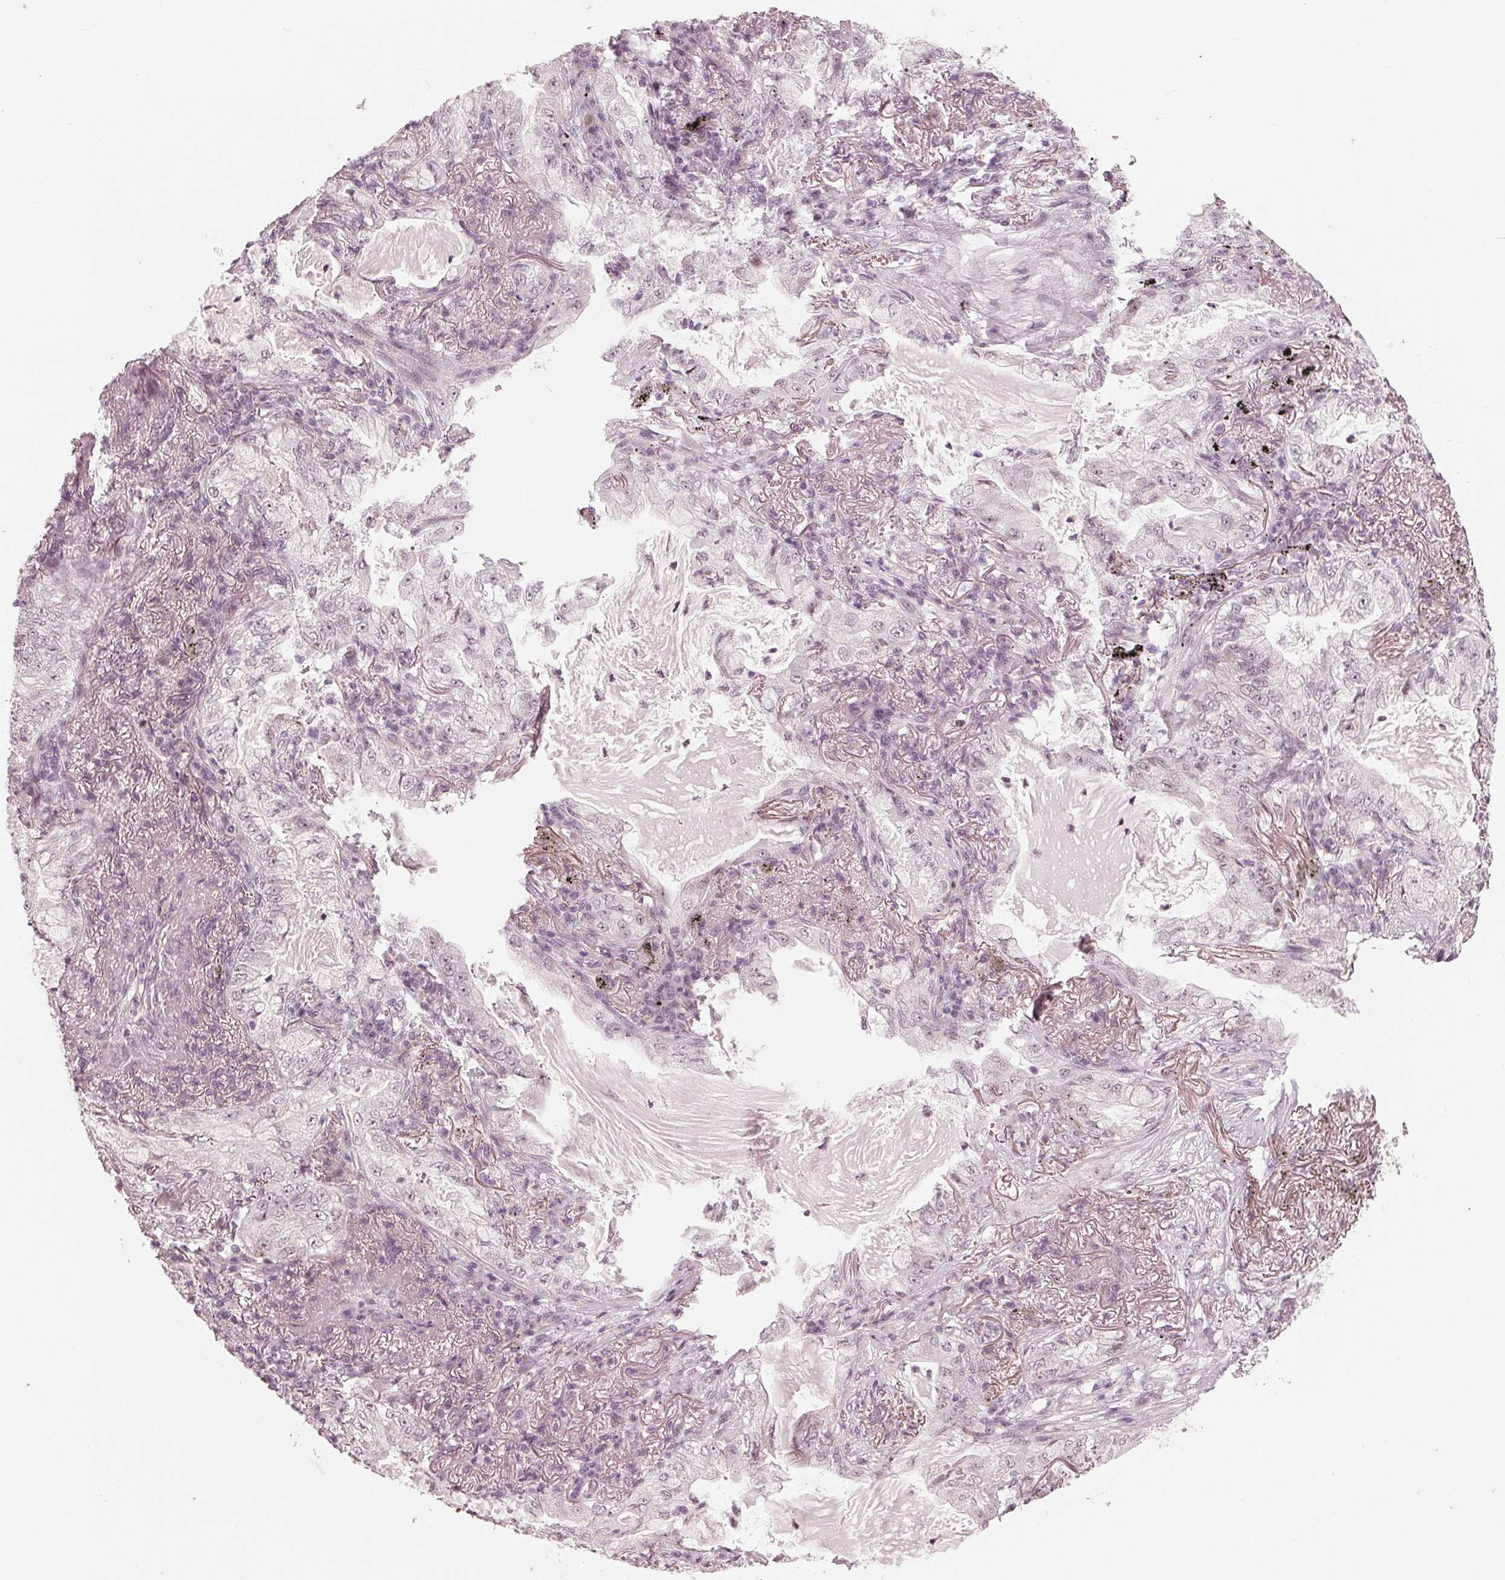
{"staining": {"intensity": "negative", "quantity": "none", "location": "none"}, "tissue": "lung cancer", "cell_type": "Tumor cells", "image_type": "cancer", "snomed": [{"axis": "morphology", "description": "Adenocarcinoma, NOS"}, {"axis": "topography", "description": "Lung"}], "caption": "Lung adenocarcinoma stained for a protein using IHC shows no positivity tumor cells.", "gene": "ADPRHL1", "patient": {"sex": "female", "age": 73}}